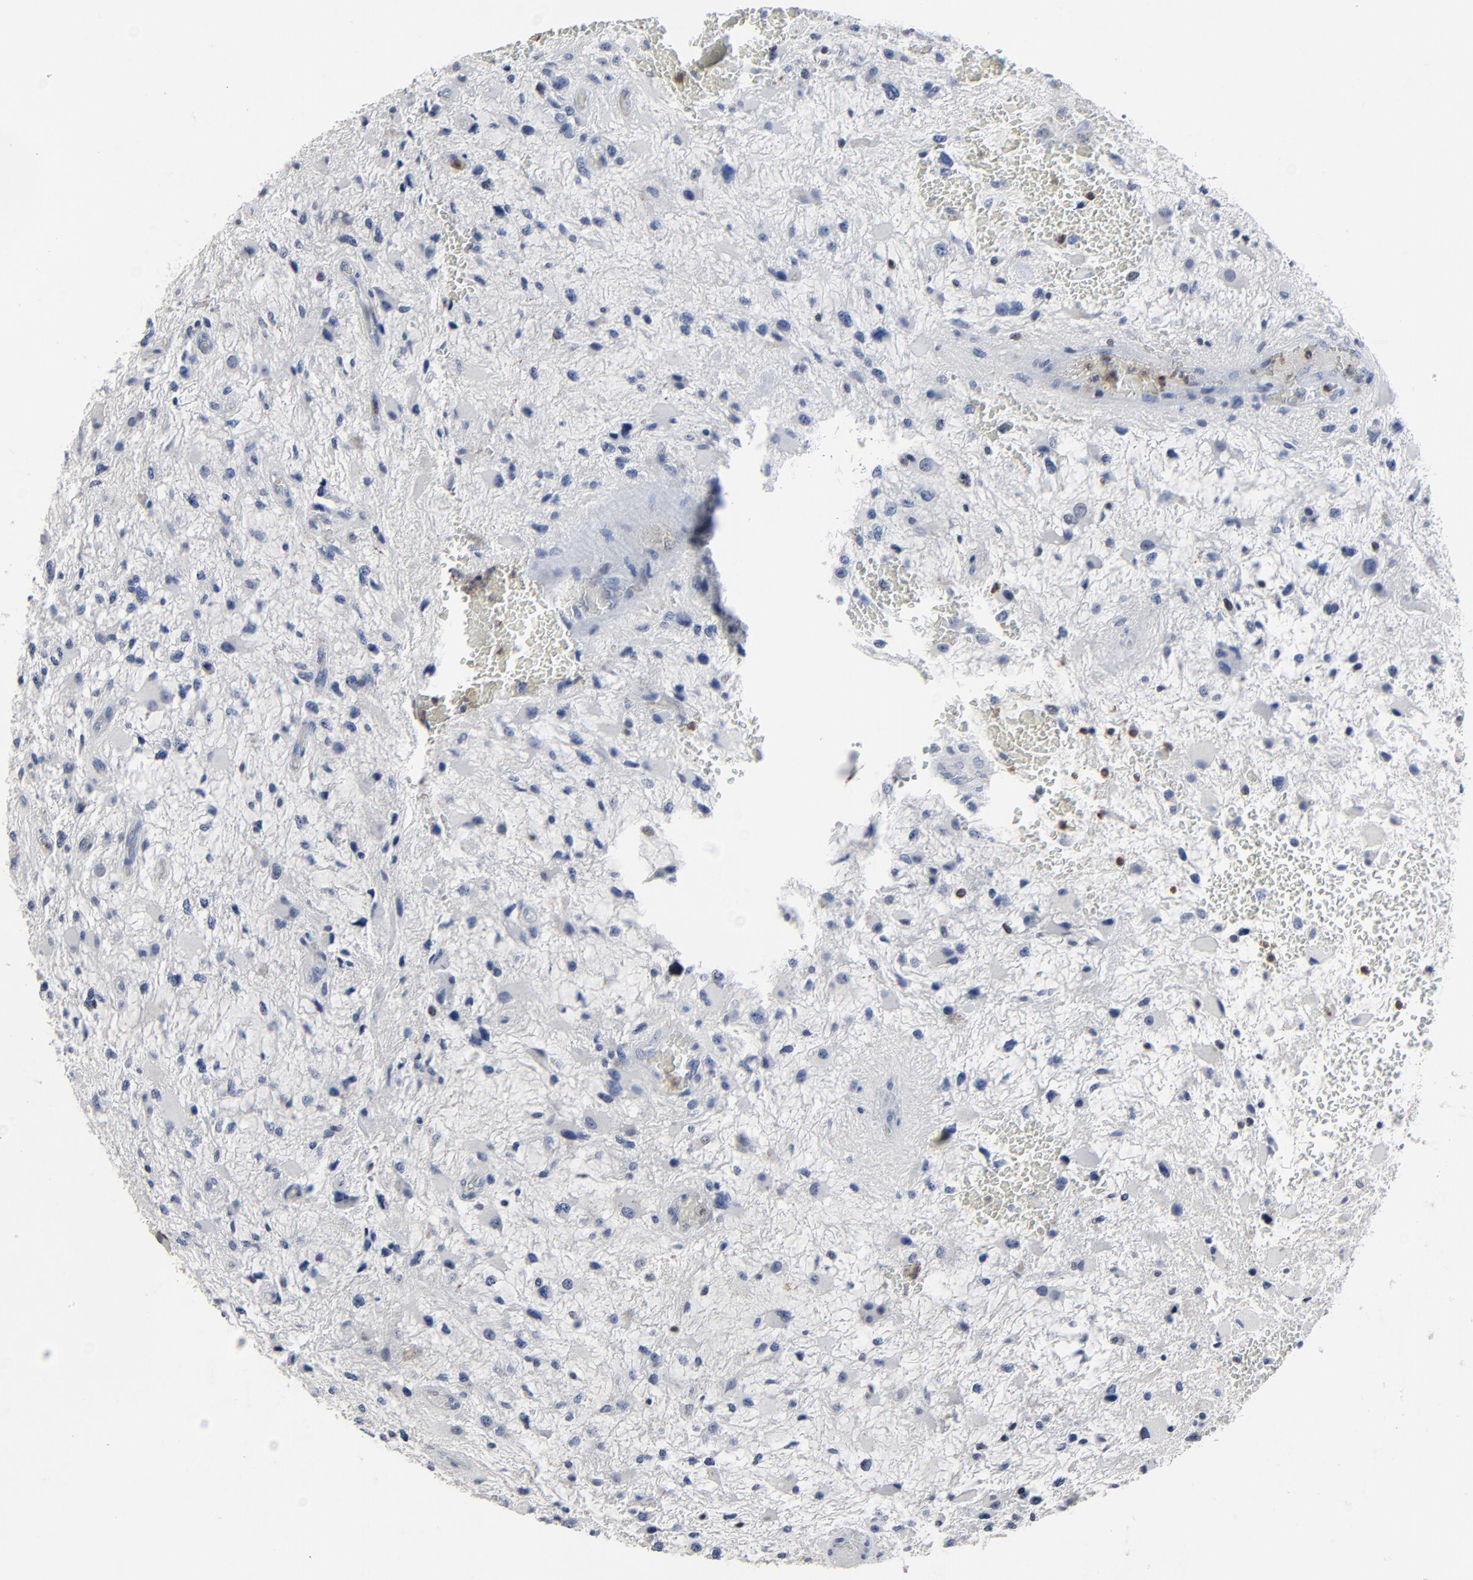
{"staining": {"intensity": "negative", "quantity": "none", "location": "none"}, "tissue": "glioma", "cell_type": "Tumor cells", "image_type": "cancer", "snomed": [{"axis": "morphology", "description": "Glioma, malignant, High grade"}, {"axis": "topography", "description": "Brain"}], "caption": "There is no significant expression in tumor cells of glioma.", "gene": "BIRC3", "patient": {"sex": "female", "age": 60}}